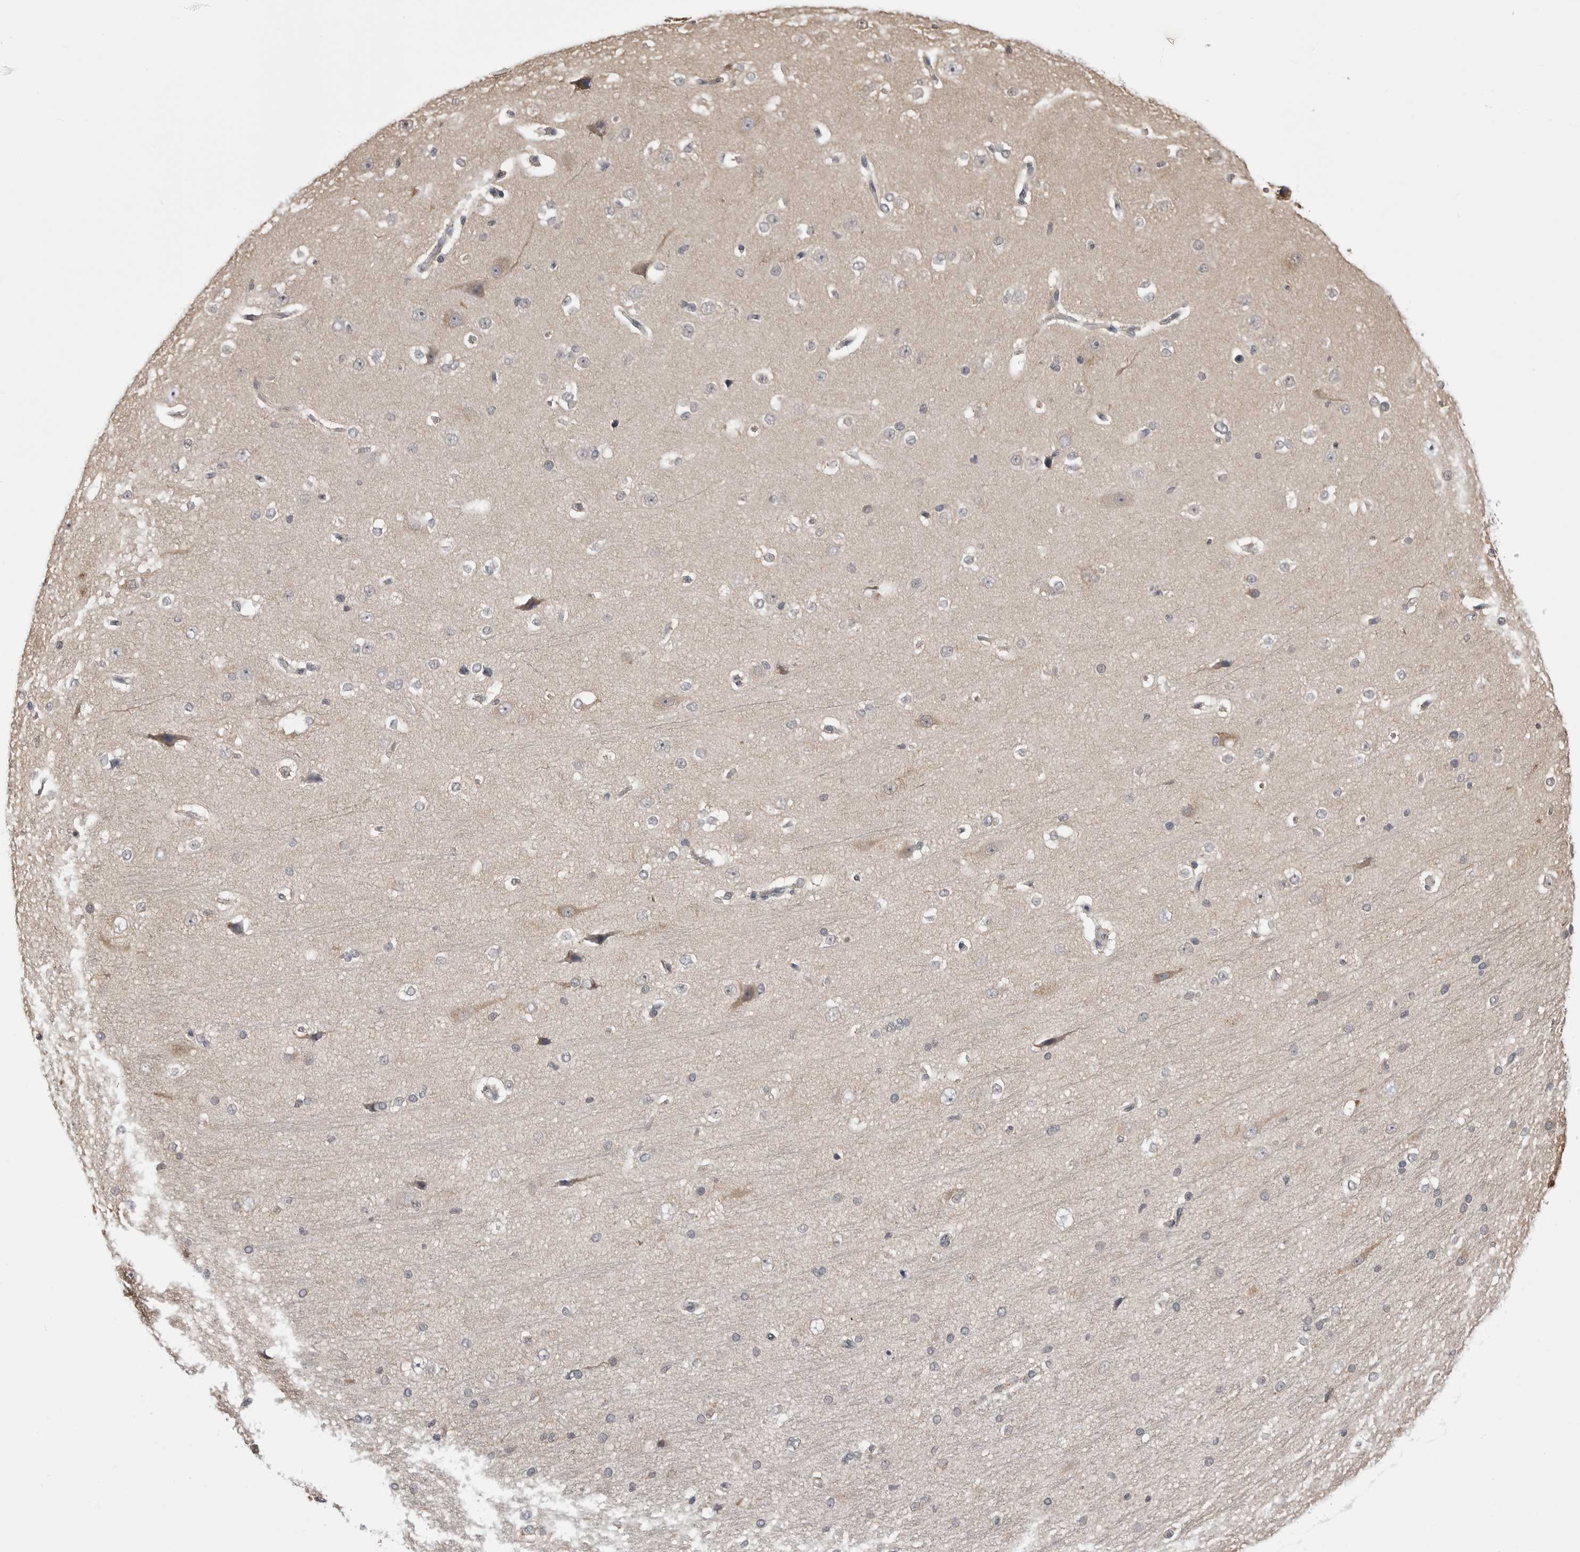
{"staining": {"intensity": "negative", "quantity": "none", "location": "none"}, "tissue": "cerebral cortex", "cell_type": "Endothelial cells", "image_type": "normal", "snomed": [{"axis": "morphology", "description": "Normal tissue, NOS"}, {"axis": "morphology", "description": "Developmental malformation"}, {"axis": "topography", "description": "Cerebral cortex"}], "caption": "Immunohistochemical staining of benign cerebral cortex exhibits no significant positivity in endothelial cells.", "gene": "FH", "patient": {"sex": "female", "age": 30}}